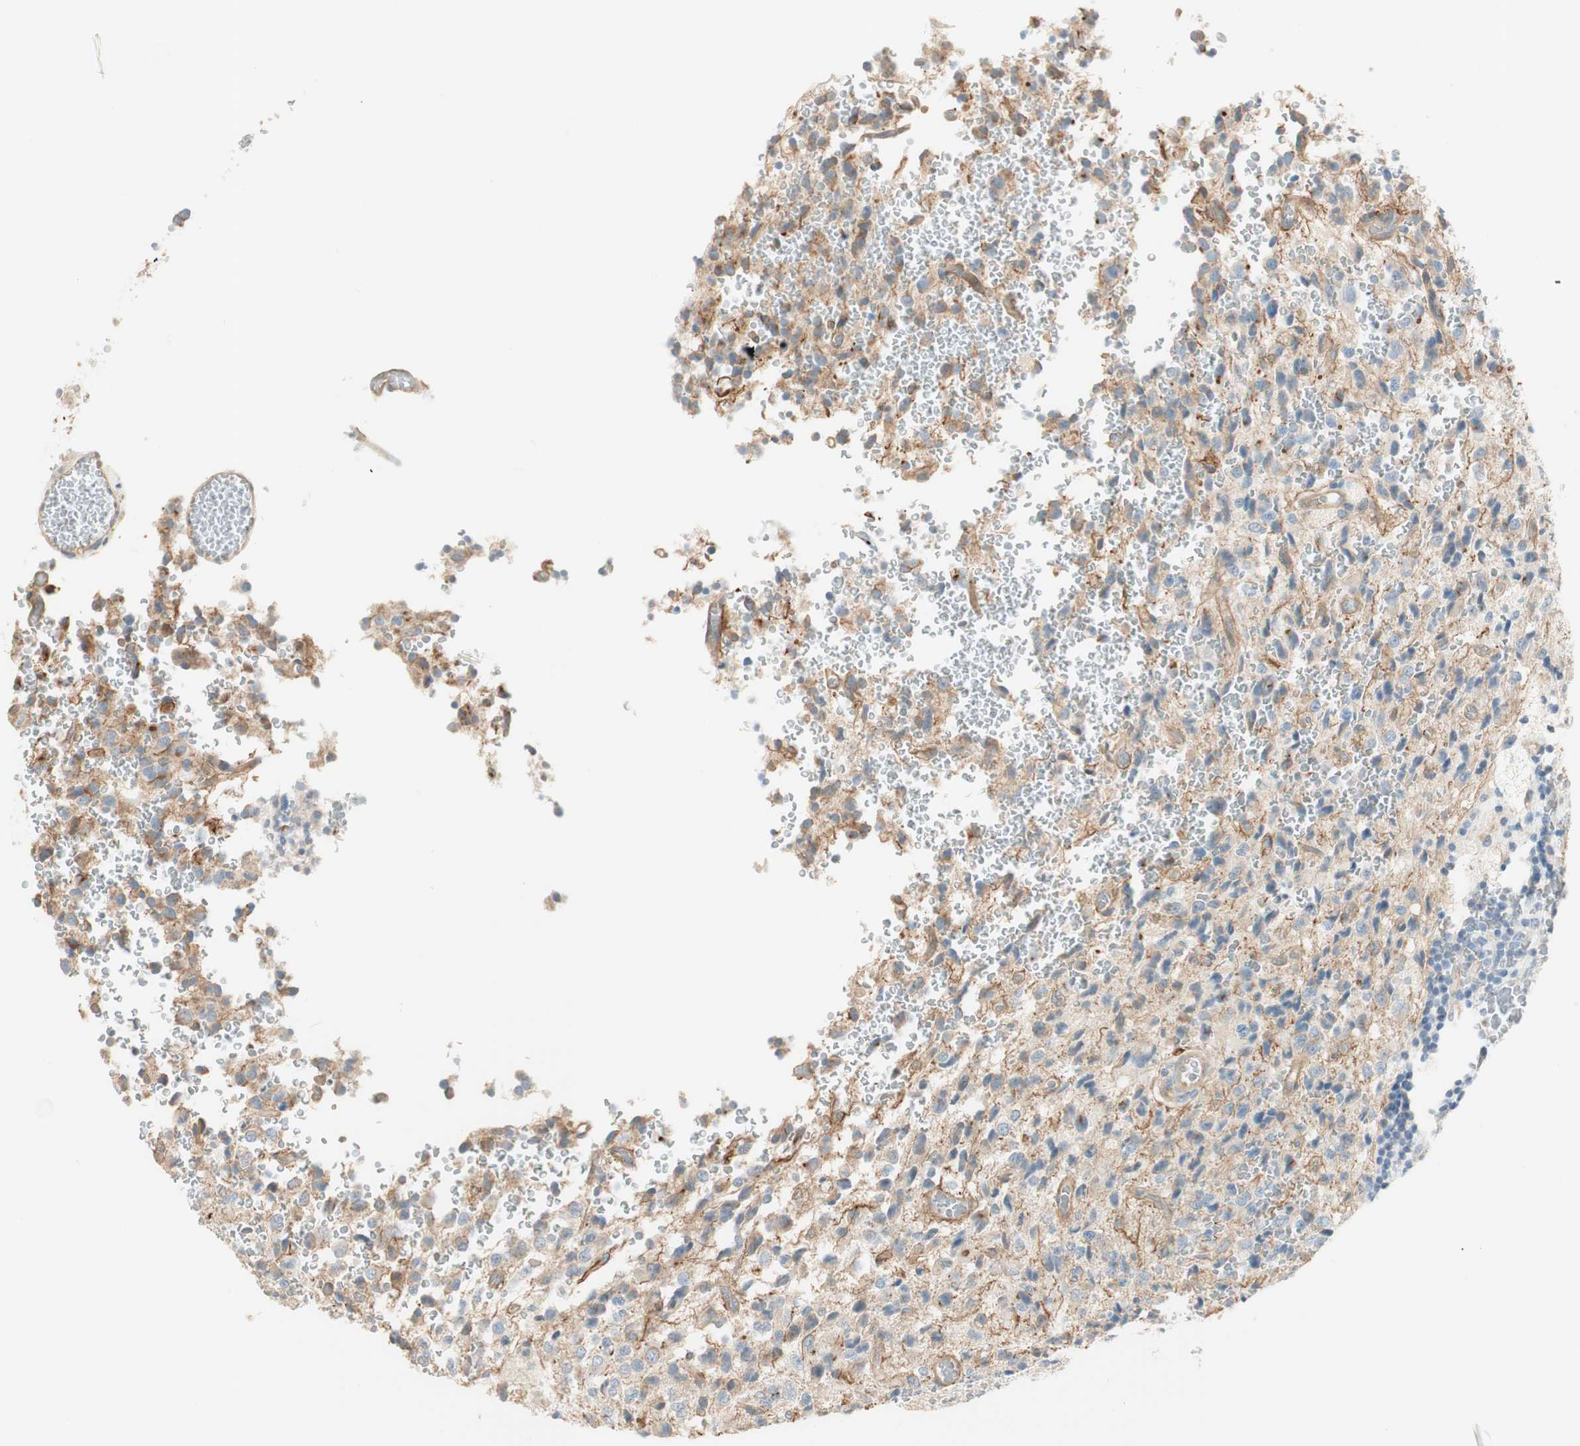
{"staining": {"intensity": "negative", "quantity": "none", "location": "none"}, "tissue": "glioma", "cell_type": "Tumor cells", "image_type": "cancer", "snomed": [{"axis": "morphology", "description": "Glioma, malignant, High grade"}, {"axis": "topography", "description": "pancreas cauda"}], "caption": "Immunohistochemical staining of glioma displays no significant expression in tumor cells. The staining was performed using DAB (3,3'-diaminobenzidine) to visualize the protein expression in brown, while the nuclei were stained in blue with hematoxylin (Magnification: 20x).", "gene": "CDK3", "patient": {"sex": "male", "age": 60}}